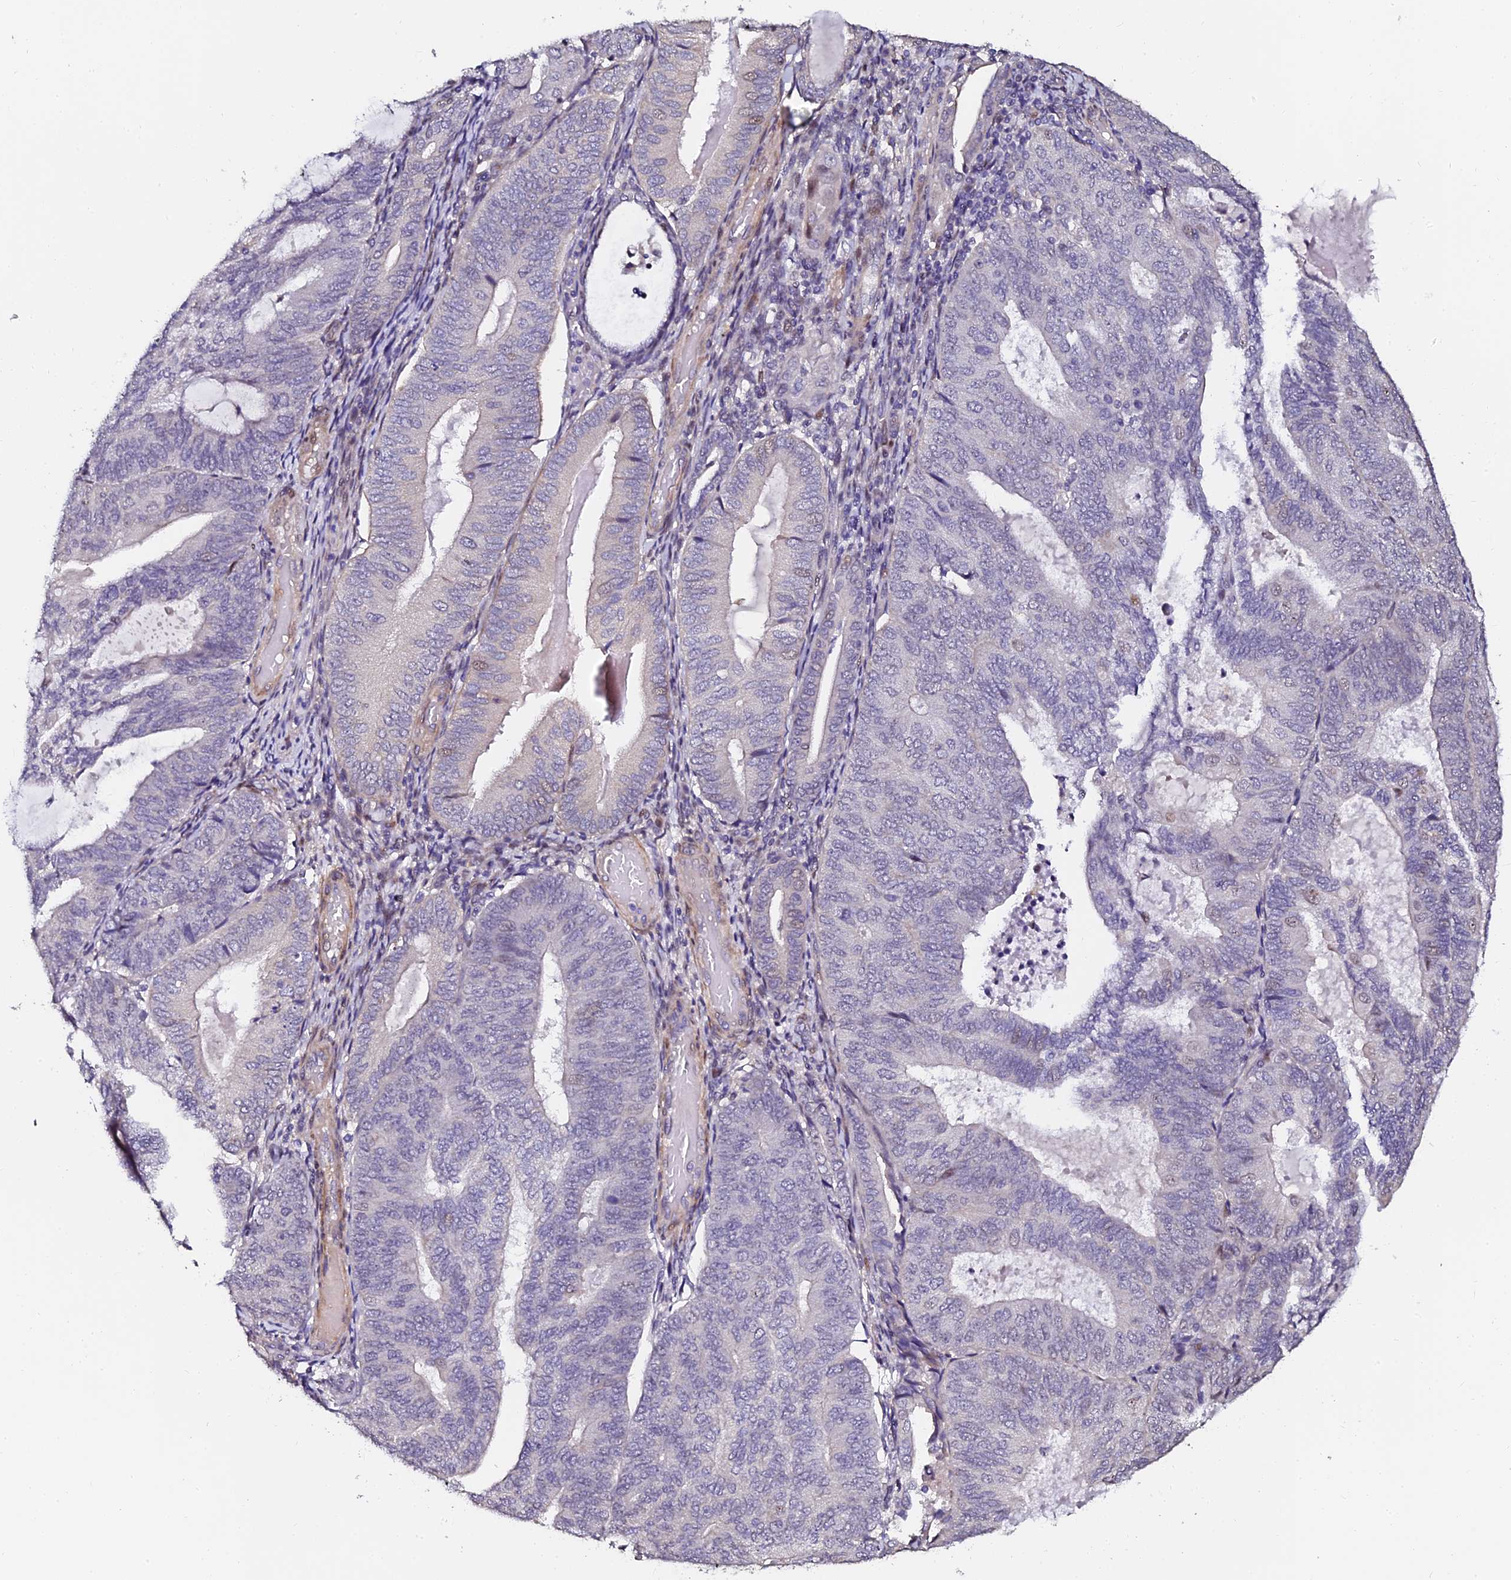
{"staining": {"intensity": "negative", "quantity": "none", "location": "none"}, "tissue": "endometrial cancer", "cell_type": "Tumor cells", "image_type": "cancer", "snomed": [{"axis": "morphology", "description": "Adenocarcinoma, NOS"}, {"axis": "topography", "description": "Endometrium"}], "caption": "Immunohistochemistry (IHC) image of adenocarcinoma (endometrial) stained for a protein (brown), which shows no positivity in tumor cells.", "gene": "GPN3", "patient": {"sex": "female", "age": 81}}